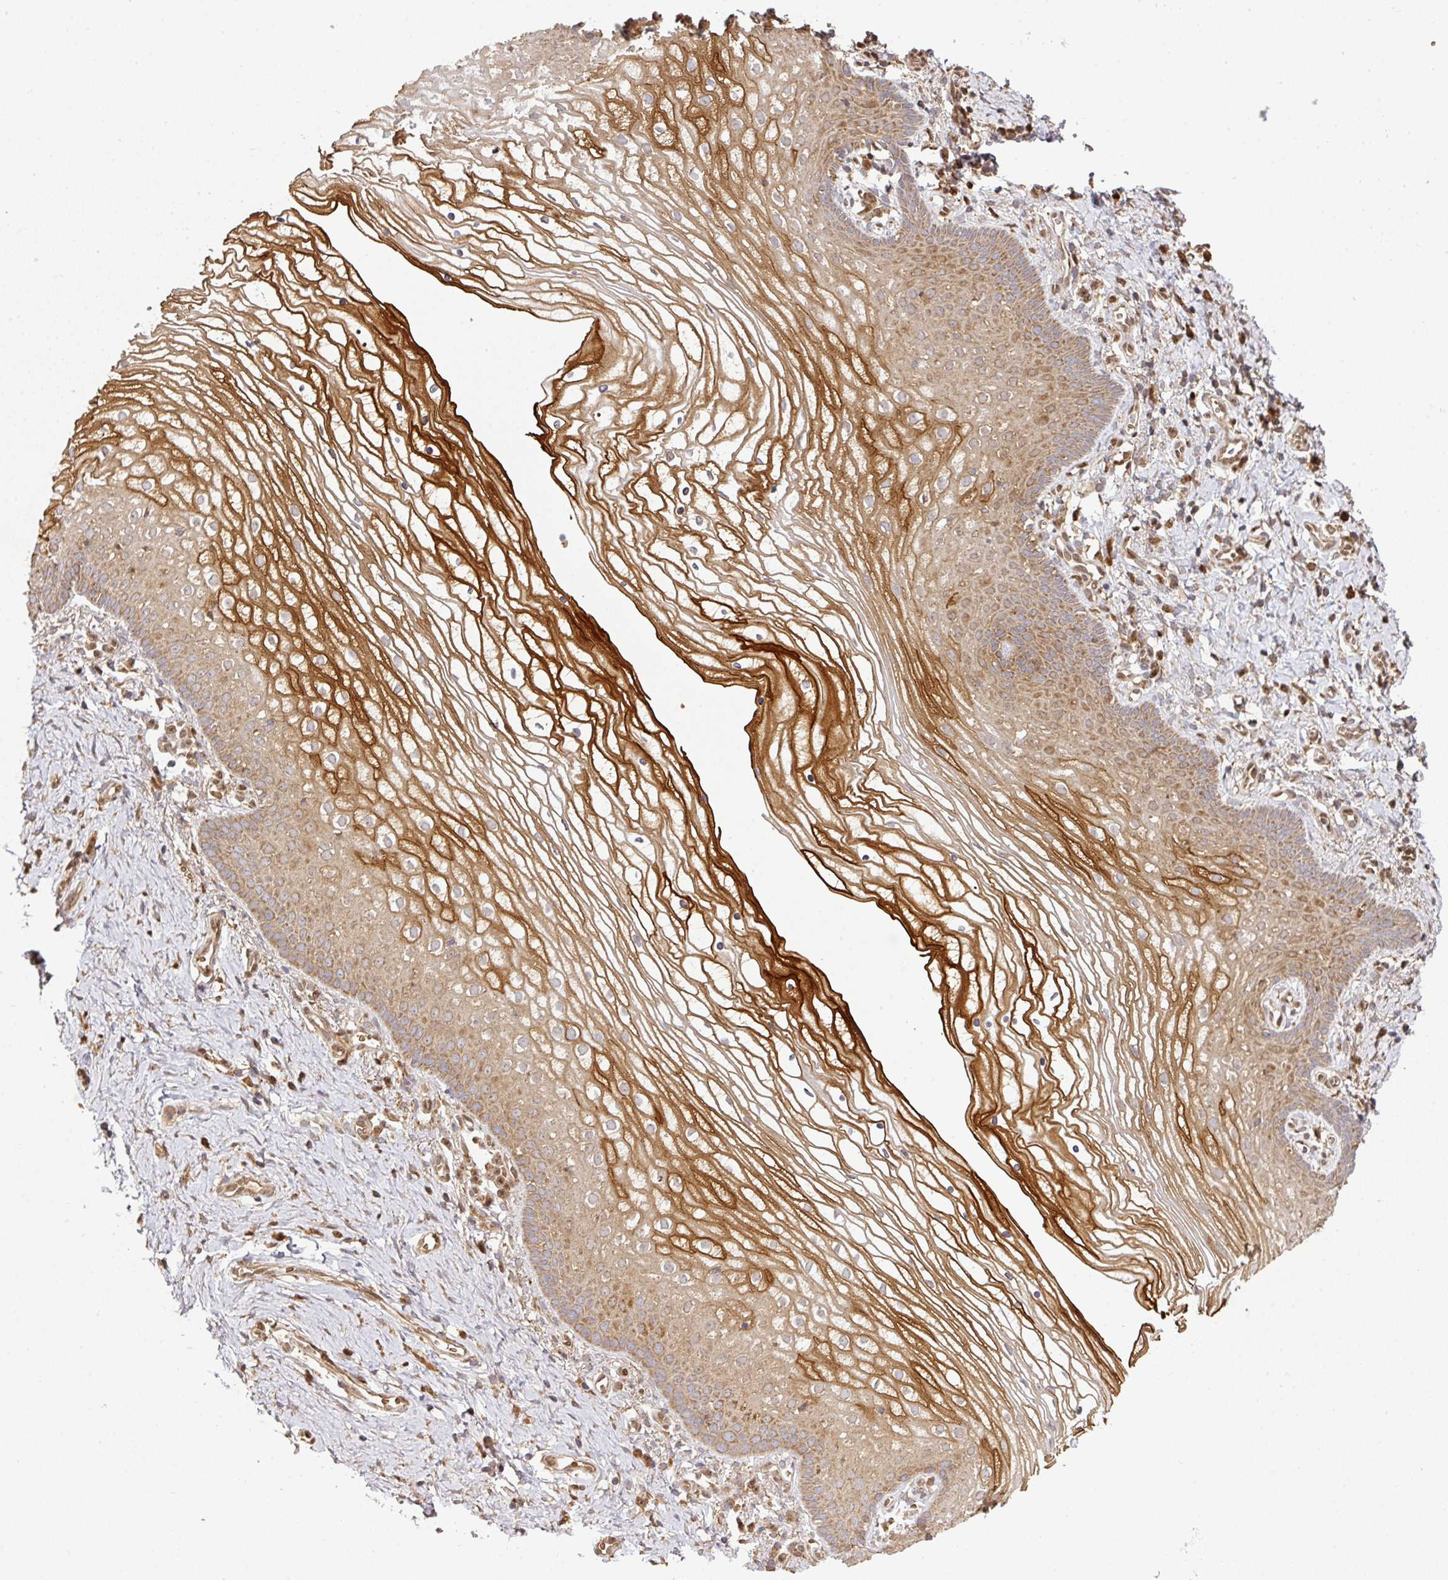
{"staining": {"intensity": "moderate", "quantity": ">75%", "location": "cytoplasmic/membranous"}, "tissue": "vagina", "cell_type": "Squamous epithelial cells", "image_type": "normal", "snomed": [{"axis": "morphology", "description": "Normal tissue, NOS"}, {"axis": "topography", "description": "Vagina"}], "caption": "An immunohistochemistry (IHC) image of benign tissue is shown. Protein staining in brown shows moderate cytoplasmic/membranous positivity in vagina within squamous epithelial cells.", "gene": "MALSU1", "patient": {"sex": "female", "age": 56}}